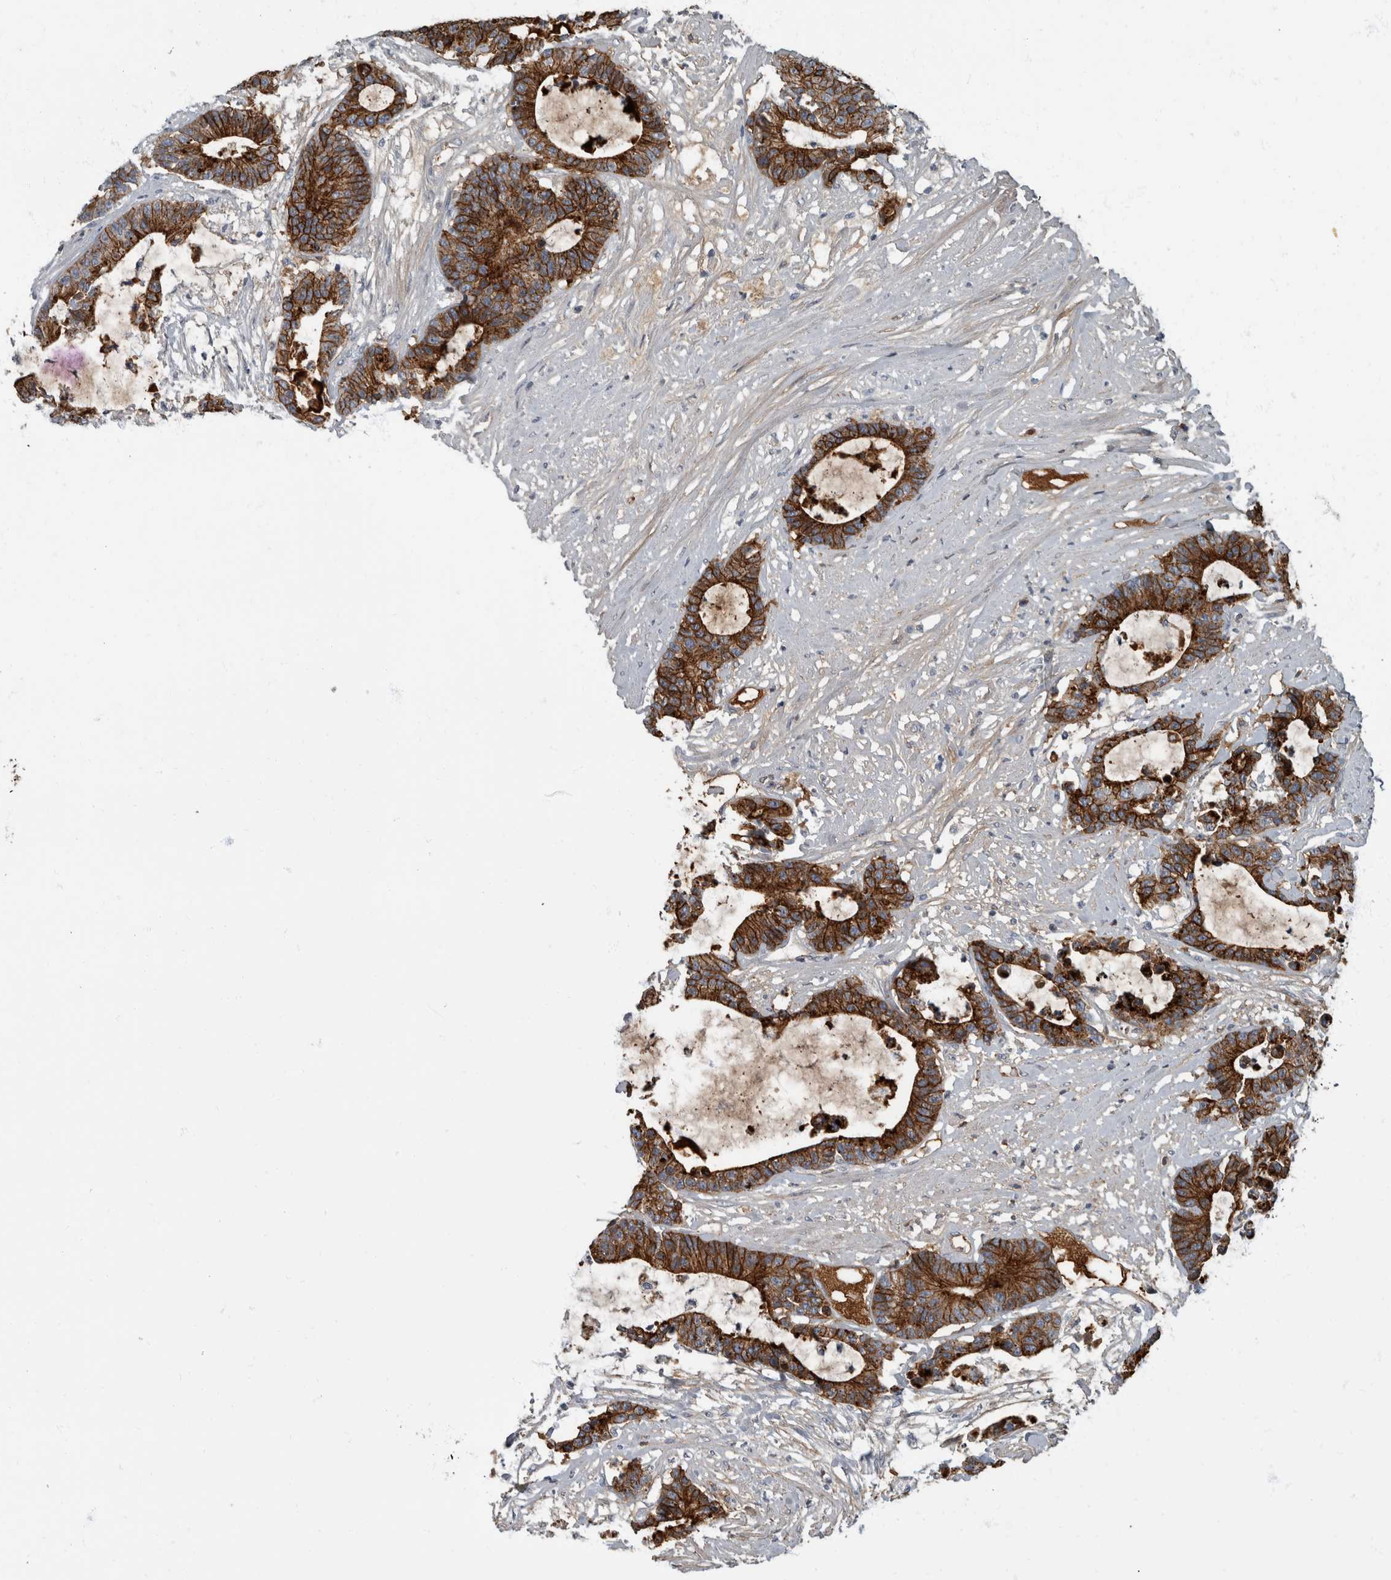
{"staining": {"intensity": "strong", "quantity": ">75%", "location": "cytoplasmic/membranous"}, "tissue": "colorectal cancer", "cell_type": "Tumor cells", "image_type": "cancer", "snomed": [{"axis": "morphology", "description": "Adenocarcinoma, NOS"}, {"axis": "topography", "description": "Colon"}], "caption": "The micrograph demonstrates immunohistochemical staining of colorectal cancer. There is strong cytoplasmic/membranous staining is appreciated in approximately >75% of tumor cells.", "gene": "DSG2", "patient": {"sex": "female", "age": 84}}